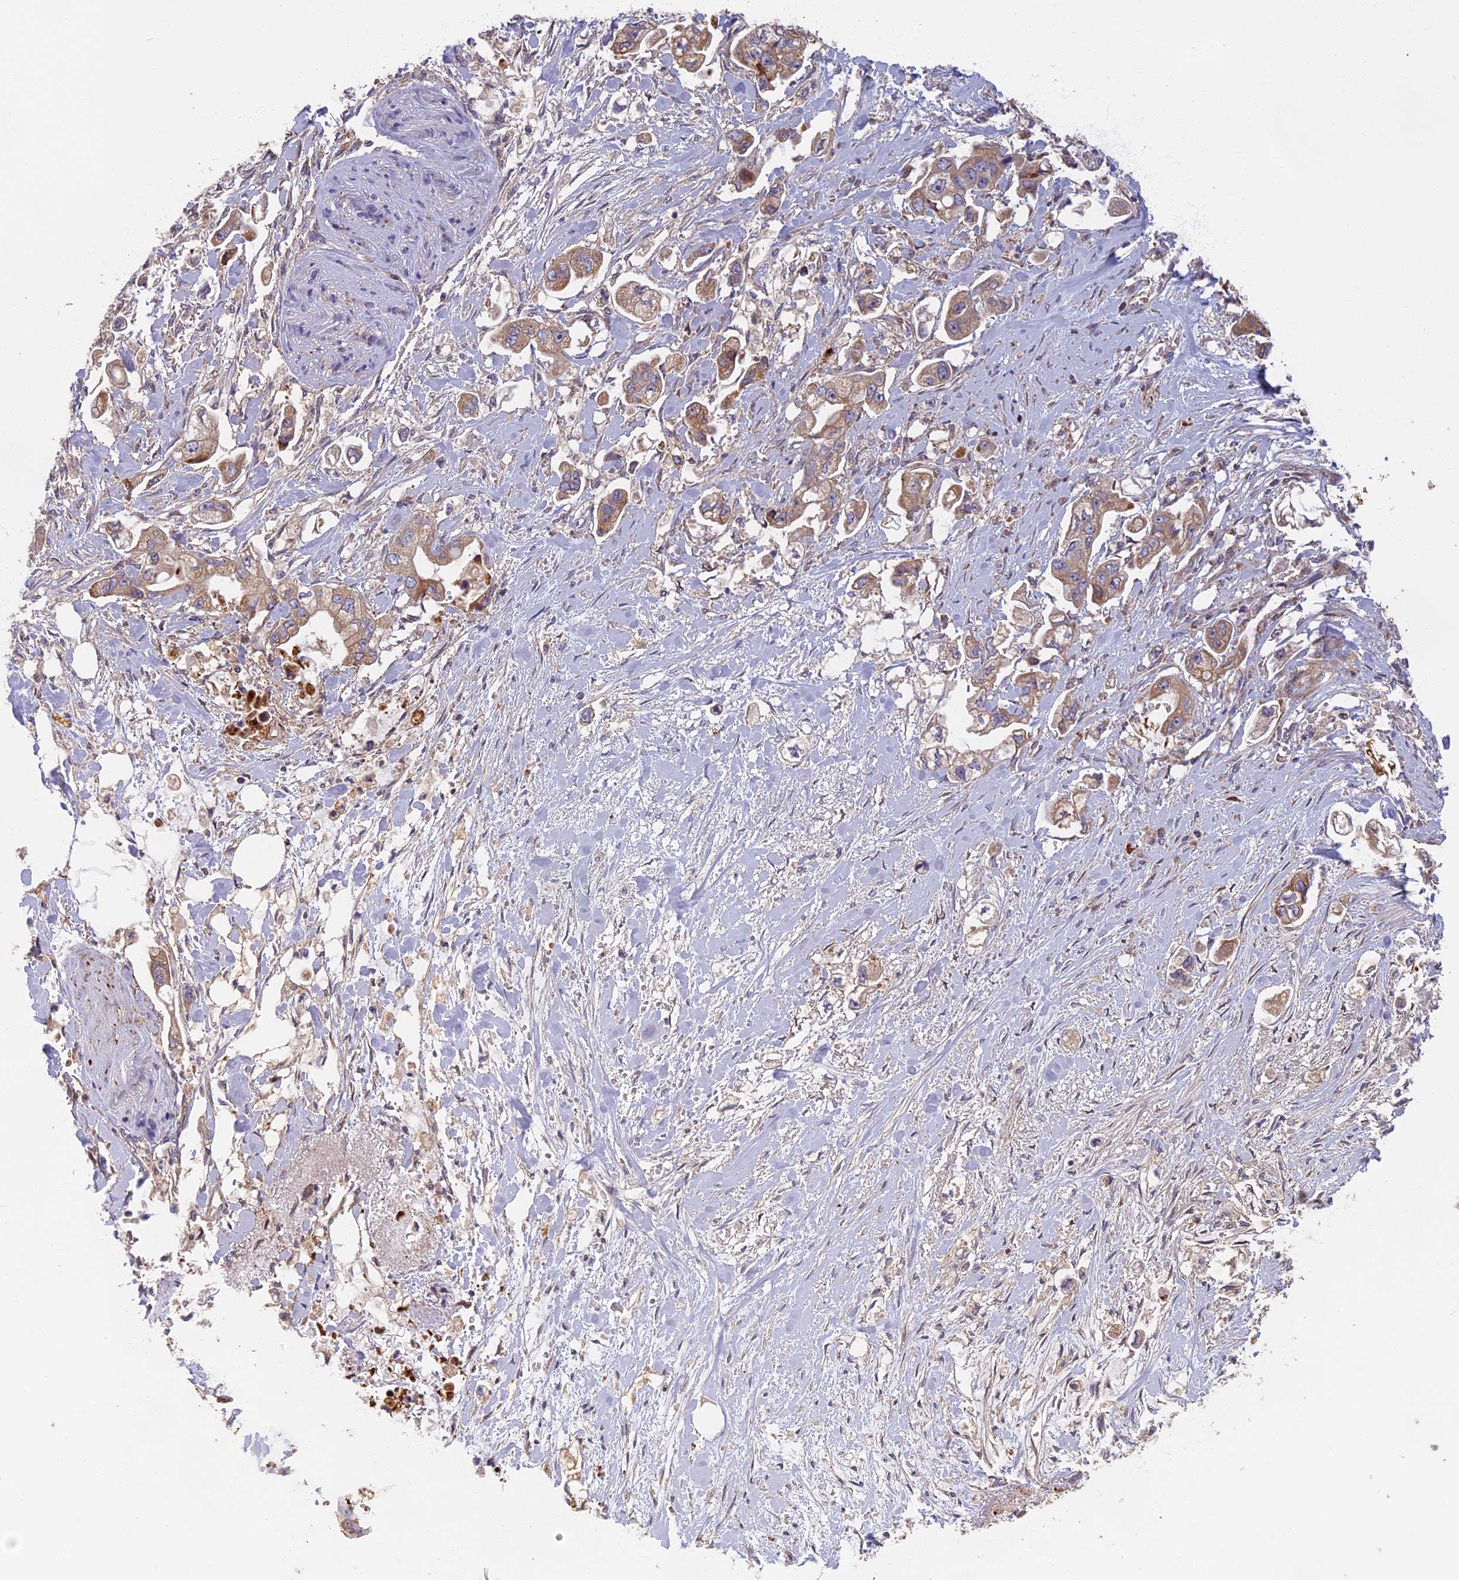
{"staining": {"intensity": "weak", "quantity": ">75%", "location": "cytoplasmic/membranous"}, "tissue": "stomach cancer", "cell_type": "Tumor cells", "image_type": "cancer", "snomed": [{"axis": "morphology", "description": "Adenocarcinoma, NOS"}, {"axis": "topography", "description": "Stomach"}], "caption": "Brown immunohistochemical staining in stomach cancer (adenocarcinoma) exhibits weak cytoplasmic/membranous positivity in approximately >75% of tumor cells. The staining was performed using DAB, with brown indicating positive protein expression. Nuclei are stained blue with hematoxylin.", "gene": "EDAR", "patient": {"sex": "male", "age": 62}}